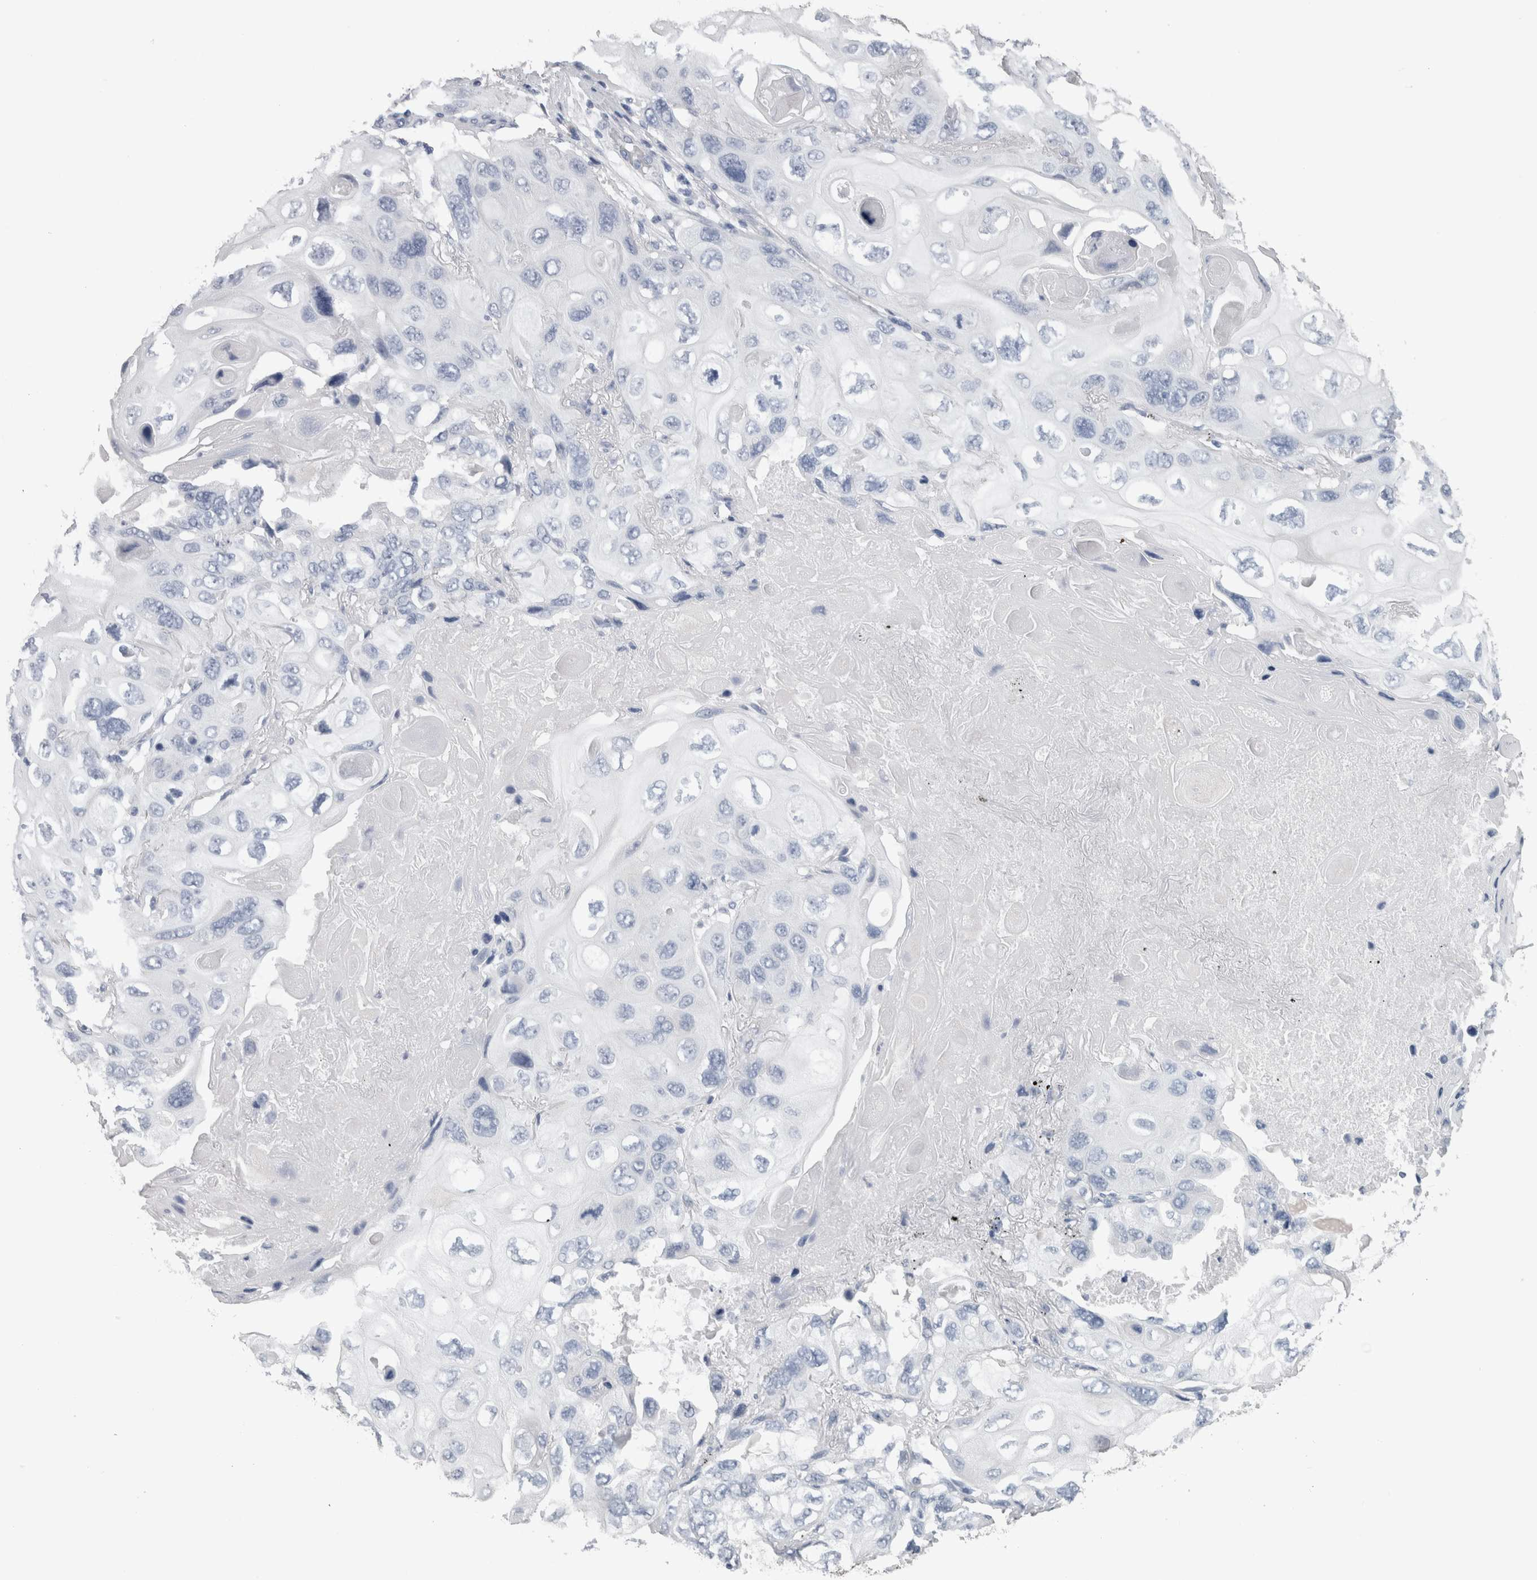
{"staining": {"intensity": "negative", "quantity": "none", "location": "none"}, "tissue": "lung cancer", "cell_type": "Tumor cells", "image_type": "cancer", "snomed": [{"axis": "morphology", "description": "Squamous cell carcinoma, NOS"}, {"axis": "topography", "description": "Lung"}], "caption": "Histopathology image shows no protein expression in tumor cells of squamous cell carcinoma (lung) tissue.", "gene": "CA8", "patient": {"sex": "female", "age": 73}}